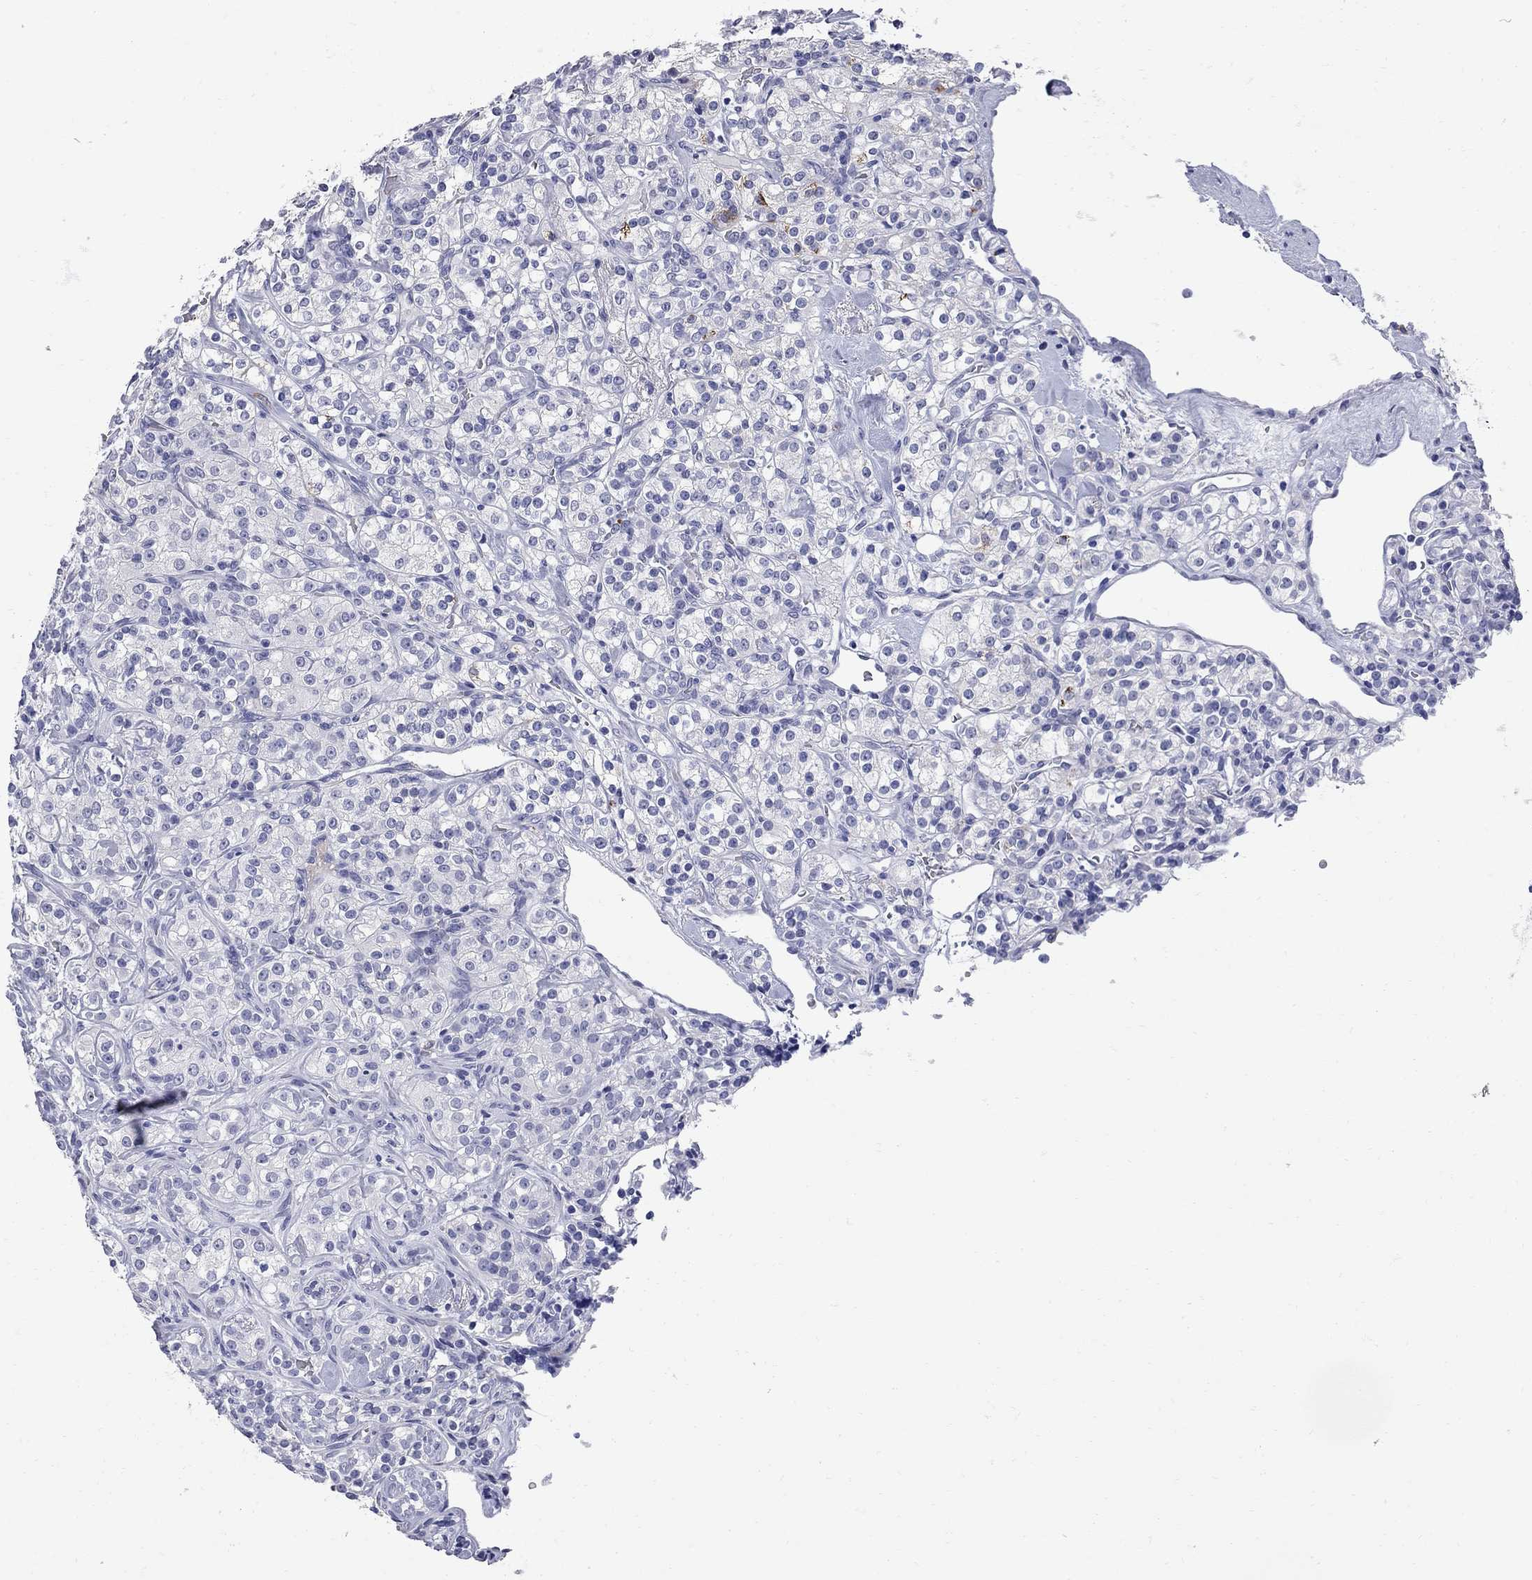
{"staining": {"intensity": "strong", "quantity": "<25%", "location": "cytoplasmic/membranous"}, "tissue": "renal cancer", "cell_type": "Tumor cells", "image_type": "cancer", "snomed": [{"axis": "morphology", "description": "Adenocarcinoma, NOS"}, {"axis": "topography", "description": "Kidney"}], "caption": "Immunohistochemistry photomicrograph of renal adenocarcinoma stained for a protein (brown), which demonstrates medium levels of strong cytoplasmic/membranous staining in about <25% of tumor cells.", "gene": "FAM221B", "patient": {"sex": "male", "age": 77}}